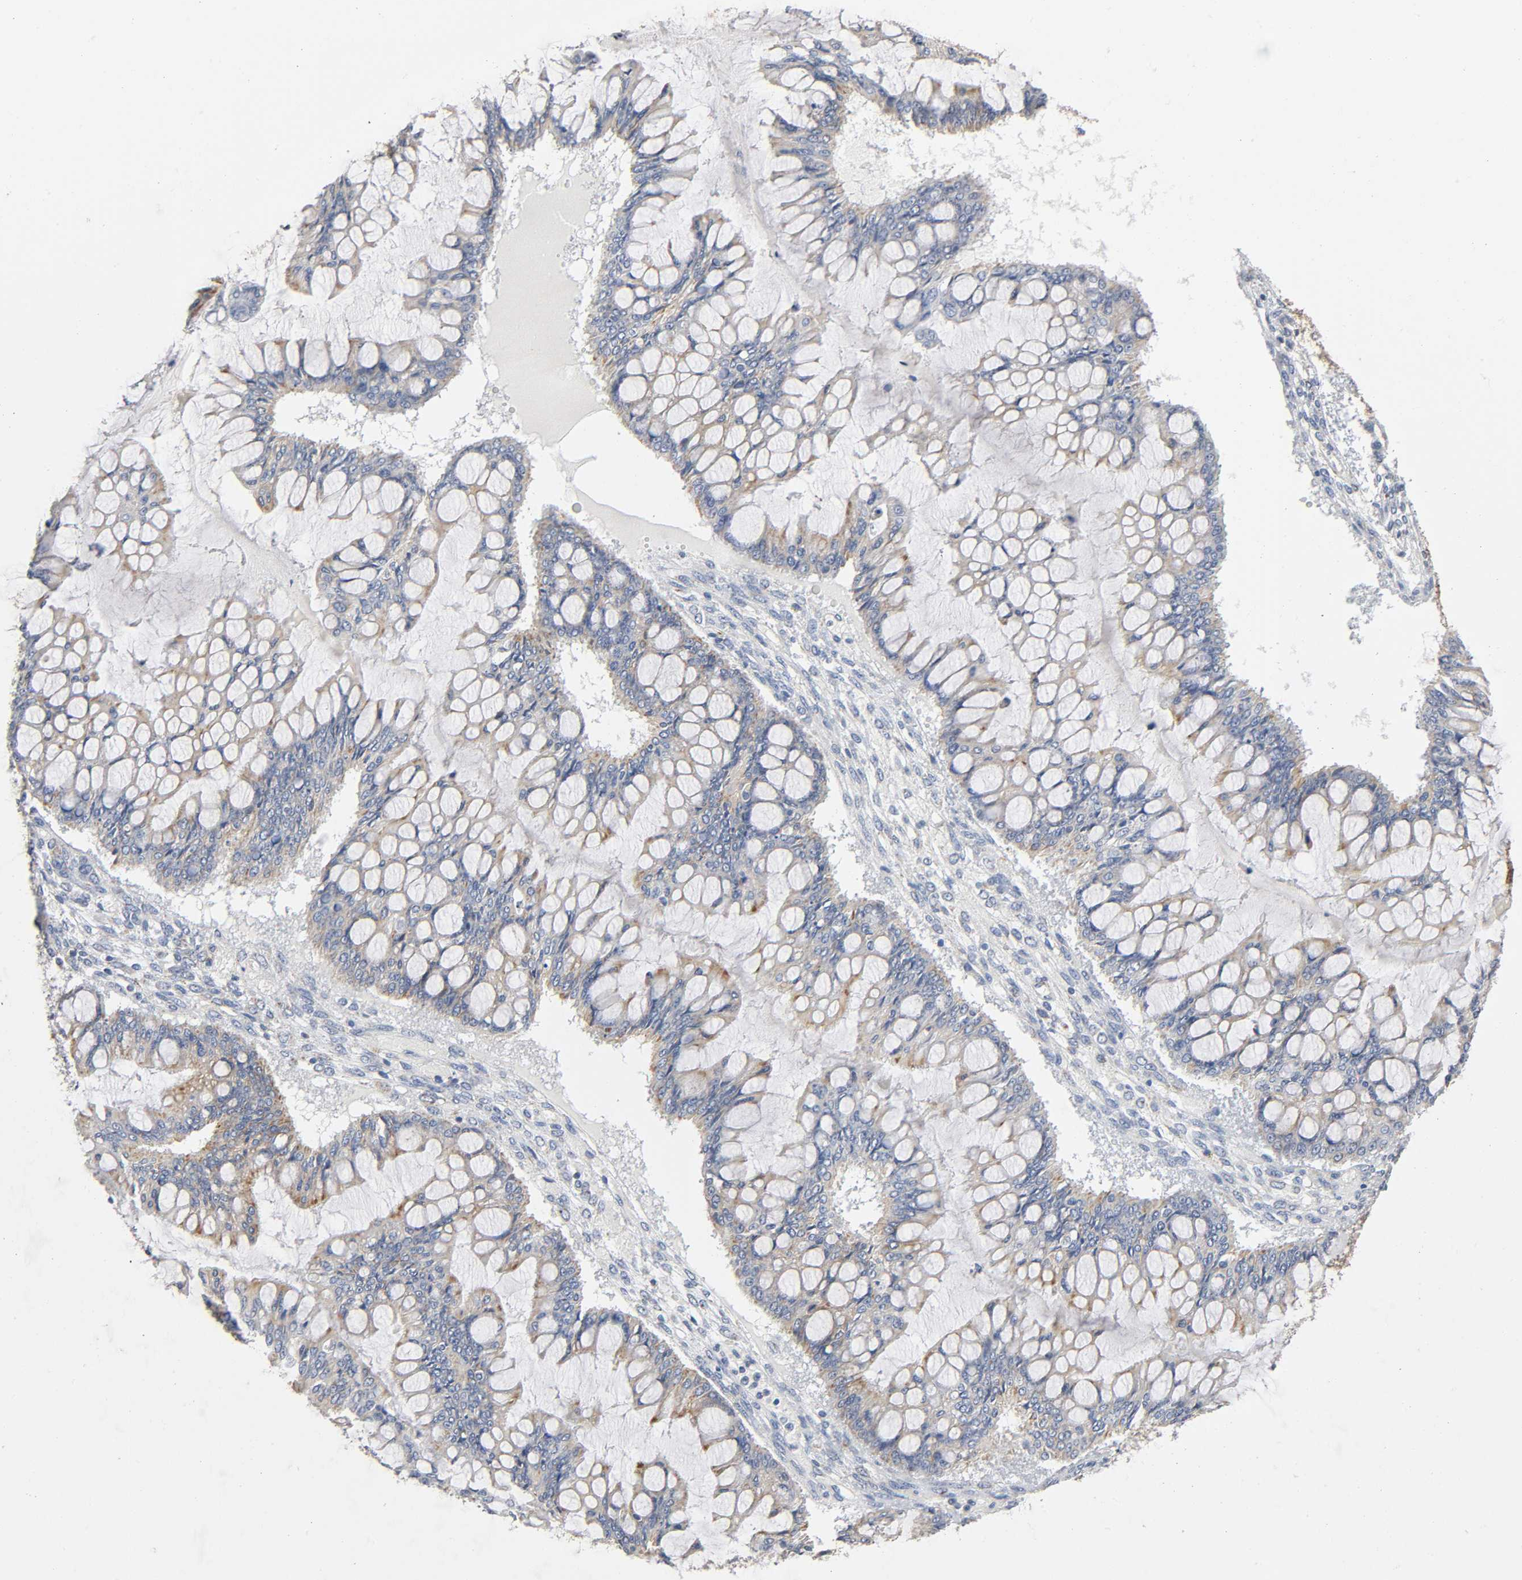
{"staining": {"intensity": "weak", "quantity": ">75%", "location": "cytoplasmic/membranous"}, "tissue": "ovarian cancer", "cell_type": "Tumor cells", "image_type": "cancer", "snomed": [{"axis": "morphology", "description": "Cystadenocarcinoma, mucinous, NOS"}, {"axis": "topography", "description": "Ovary"}], "caption": "Mucinous cystadenocarcinoma (ovarian) tissue reveals weak cytoplasmic/membranous expression in about >75% of tumor cells, visualized by immunohistochemistry.", "gene": "BAK1", "patient": {"sex": "female", "age": 73}}